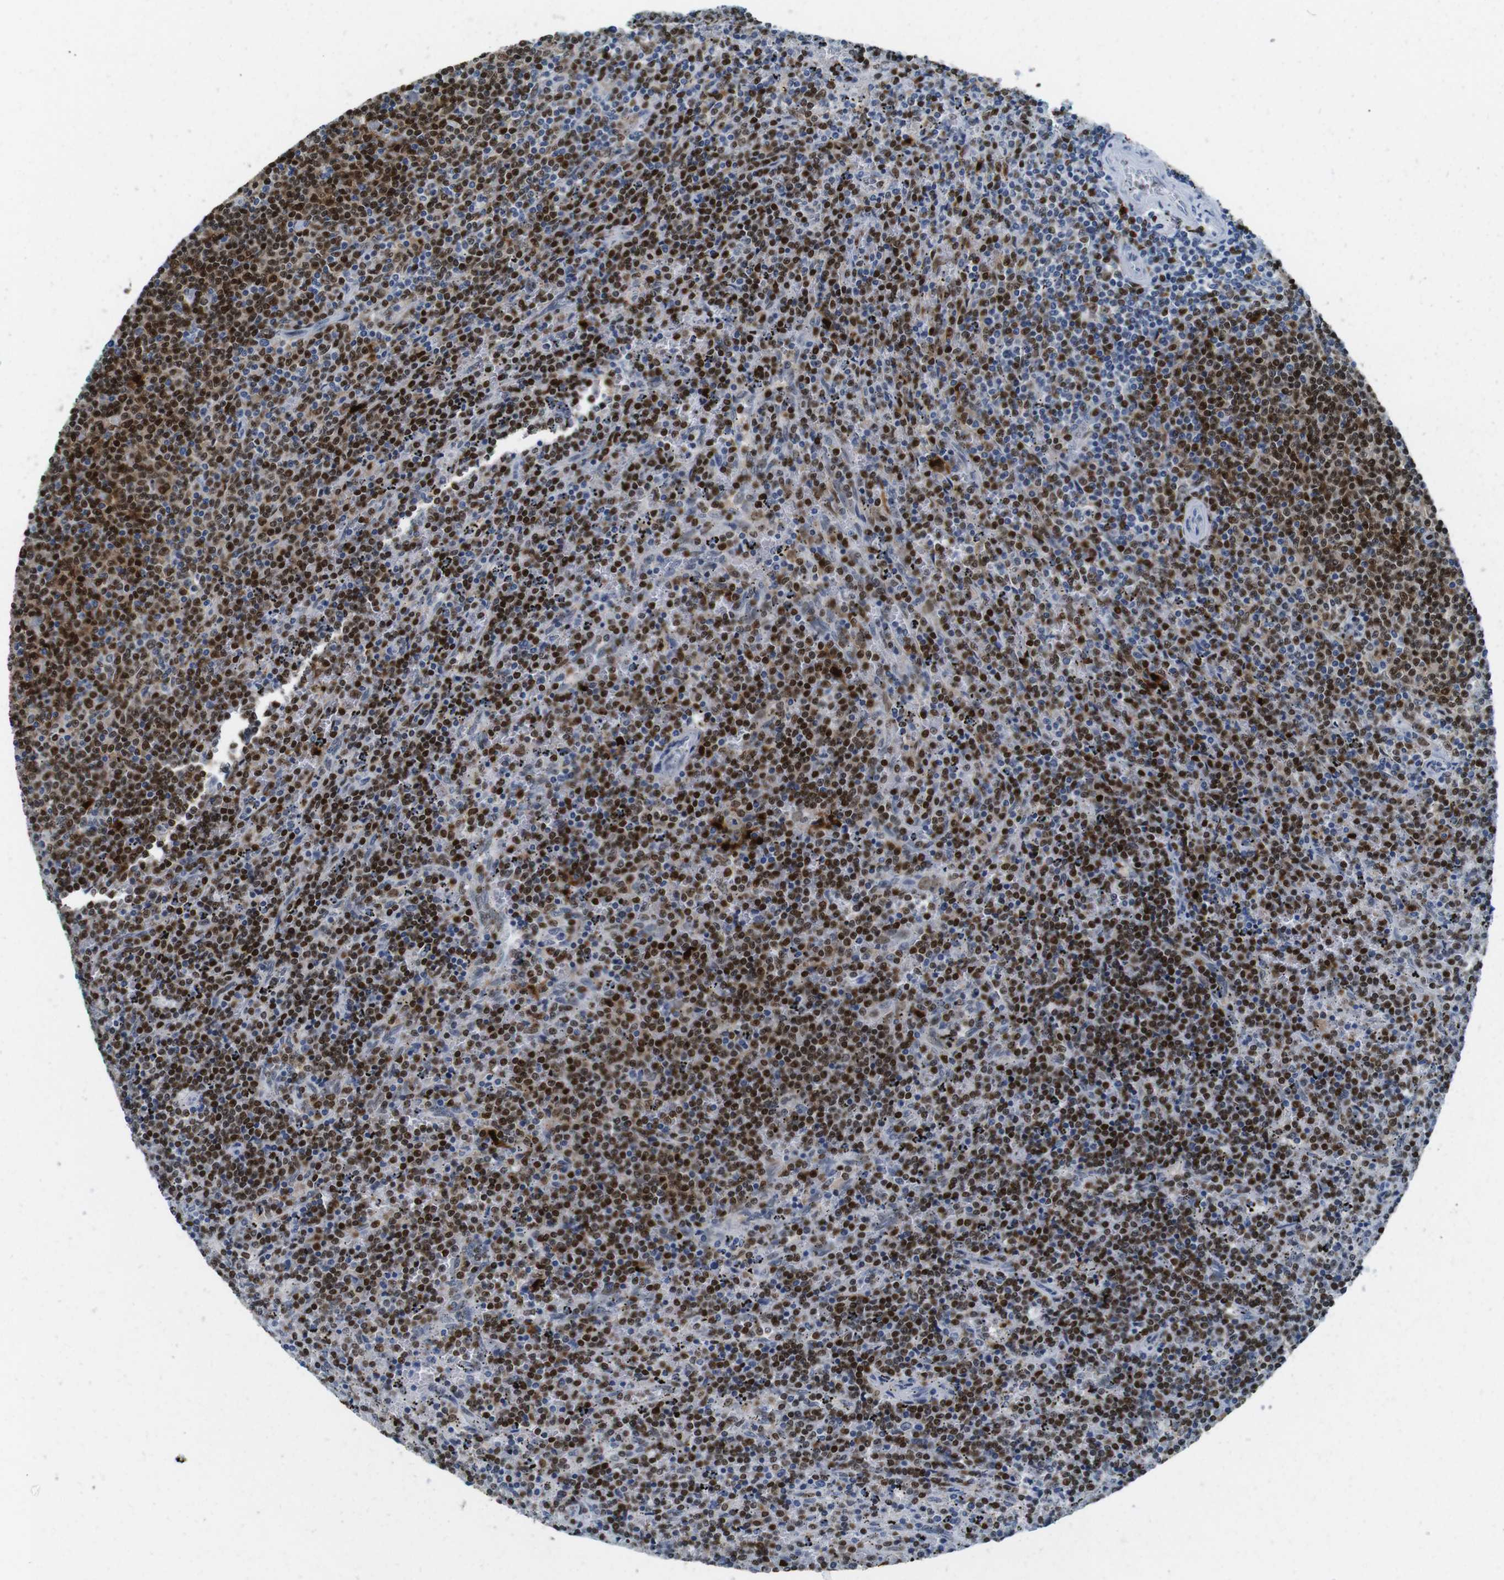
{"staining": {"intensity": "strong", "quantity": ">75%", "location": "nuclear"}, "tissue": "lymphoma", "cell_type": "Tumor cells", "image_type": "cancer", "snomed": [{"axis": "morphology", "description": "Malignant lymphoma, non-Hodgkin's type, Low grade"}, {"axis": "topography", "description": "Spleen"}], "caption": "Immunohistochemical staining of human malignant lymphoma, non-Hodgkin's type (low-grade) demonstrates high levels of strong nuclear staining in about >75% of tumor cells. Nuclei are stained in blue.", "gene": "IRF8", "patient": {"sex": "female", "age": 50}}